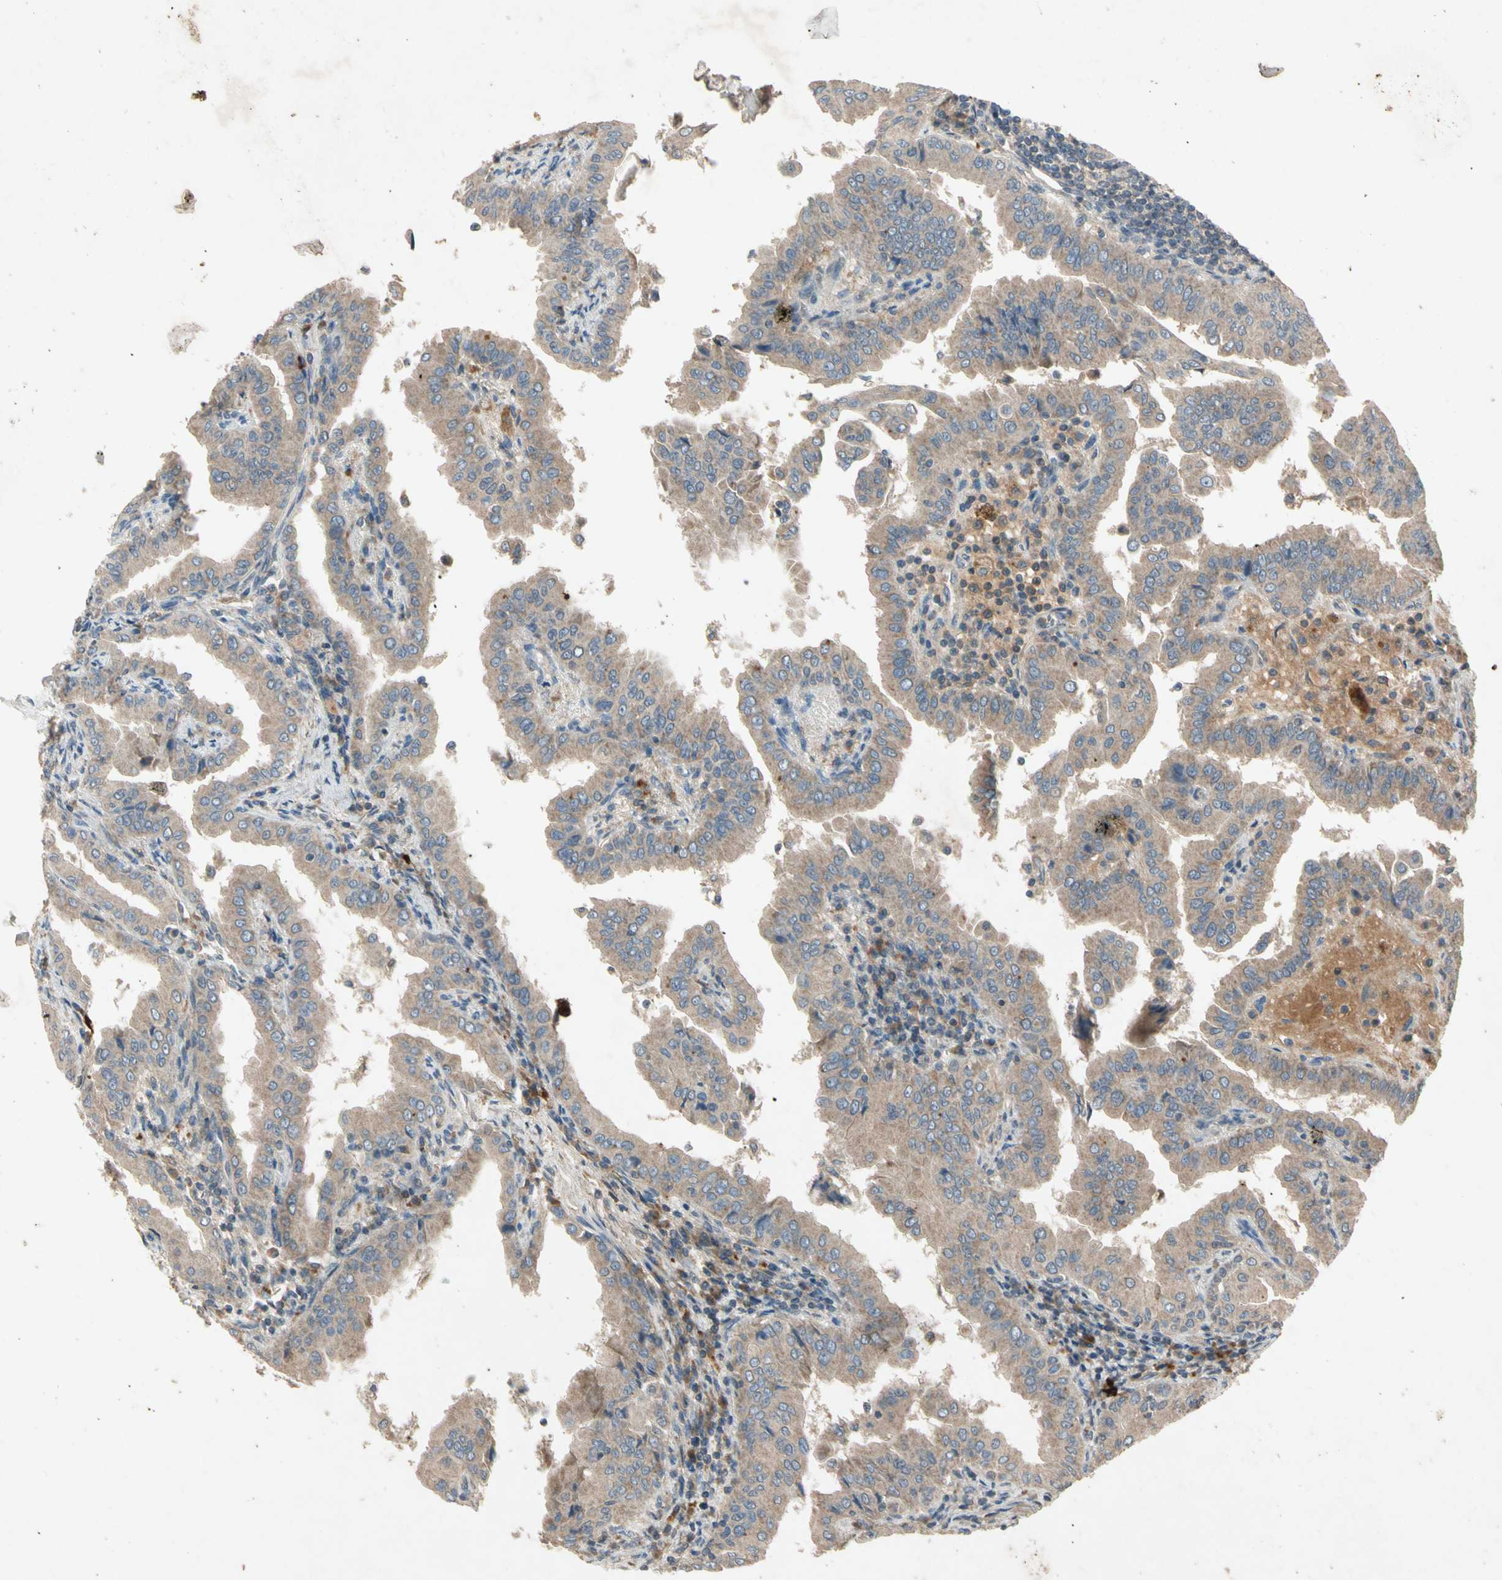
{"staining": {"intensity": "weak", "quantity": ">75%", "location": "cytoplasmic/membranous"}, "tissue": "thyroid cancer", "cell_type": "Tumor cells", "image_type": "cancer", "snomed": [{"axis": "morphology", "description": "Papillary adenocarcinoma, NOS"}, {"axis": "topography", "description": "Thyroid gland"}], "caption": "Weak cytoplasmic/membranous positivity for a protein is appreciated in about >75% of tumor cells of thyroid papillary adenocarcinoma using immunohistochemistry (IHC).", "gene": "GPLD1", "patient": {"sex": "male", "age": 33}}